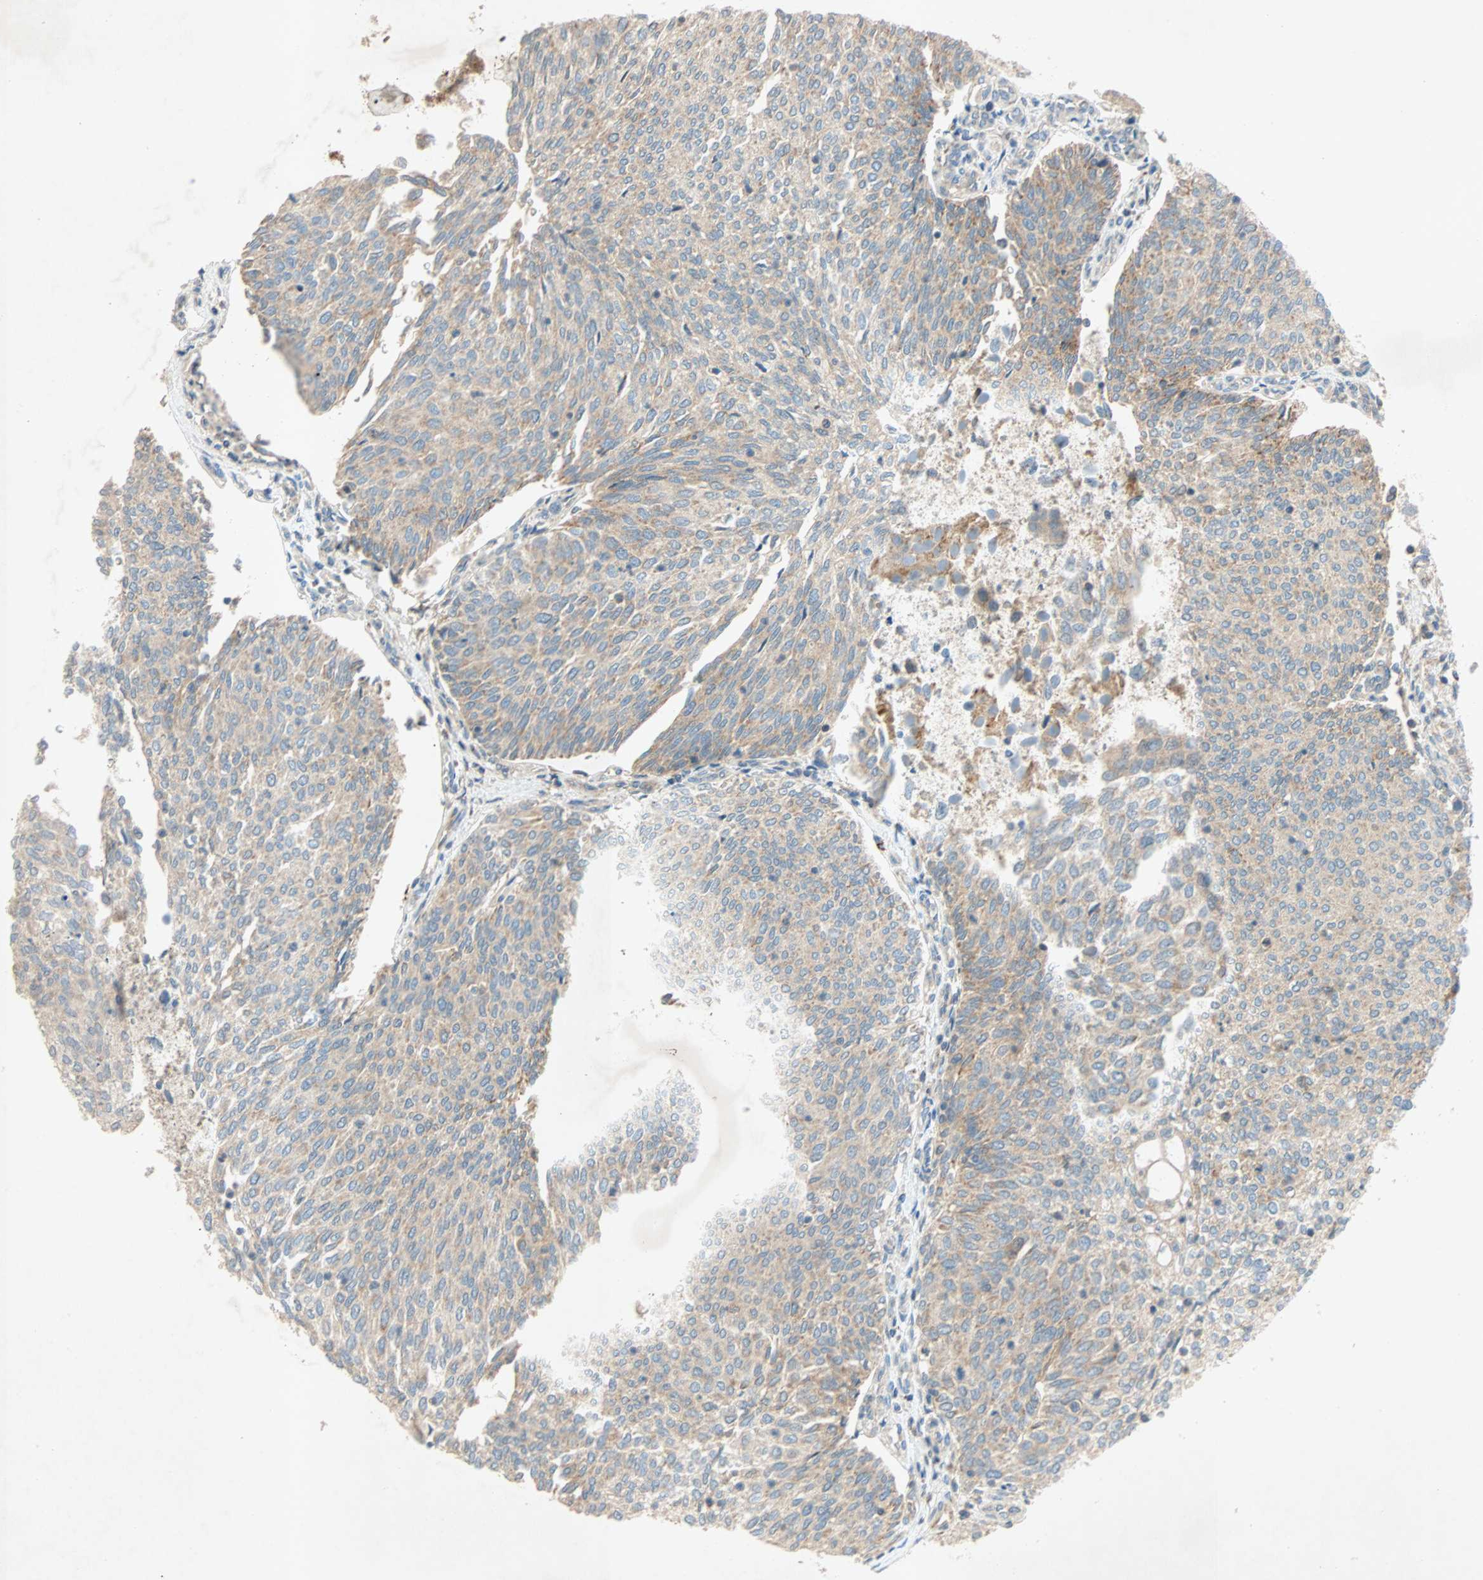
{"staining": {"intensity": "weak", "quantity": ">75%", "location": "cytoplasmic/membranous"}, "tissue": "urothelial cancer", "cell_type": "Tumor cells", "image_type": "cancer", "snomed": [{"axis": "morphology", "description": "Urothelial carcinoma, Low grade"}, {"axis": "topography", "description": "Urinary bladder"}], "caption": "Tumor cells exhibit low levels of weak cytoplasmic/membranous staining in about >75% of cells in human urothelial carcinoma (low-grade).", "gene": "XYLT1", "patient": {"sex": "female", "age": 79}}